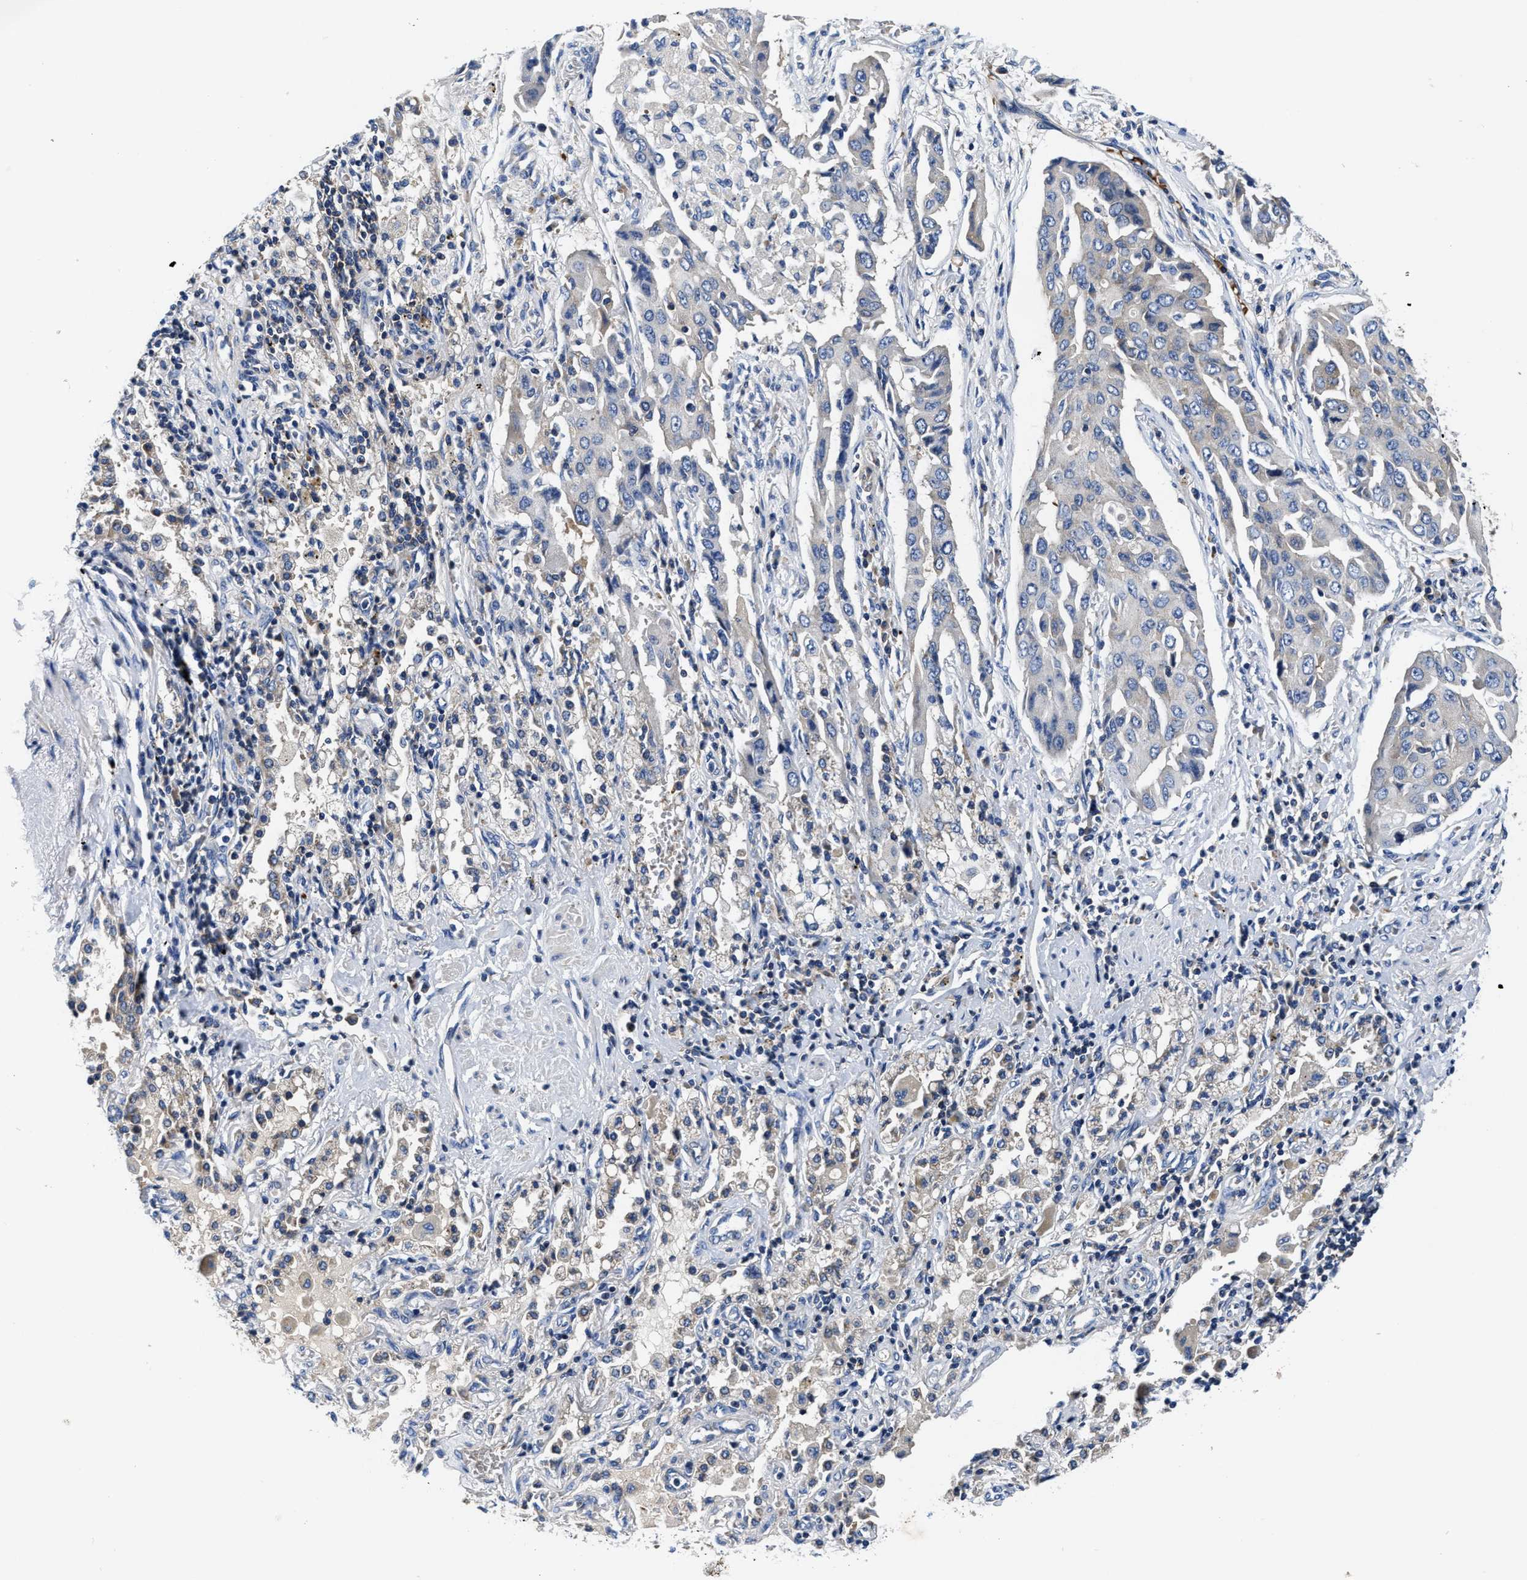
{"staining": {"intensity": "weak", "quantity": "<25%", "location": "cytoplasmic/membranous"}, "tissue": "lung cancer", "cell_type": "Tumor cells", "image_type": "cancer", "snomed": [{"axis": "morphology", "description": "Adenocarcinoma, NOS"}, {"axis": "topography", "description": "Lung"}], "caption": "High magnification brightfield microscopy of lung adenocarcinoma stained with DAB (brown) and counterstained with hematoxylin (blue): tumor cells show no significant staining.", "gene": "PHLPP1", "patient": {"sex": "female", "age": 65}}